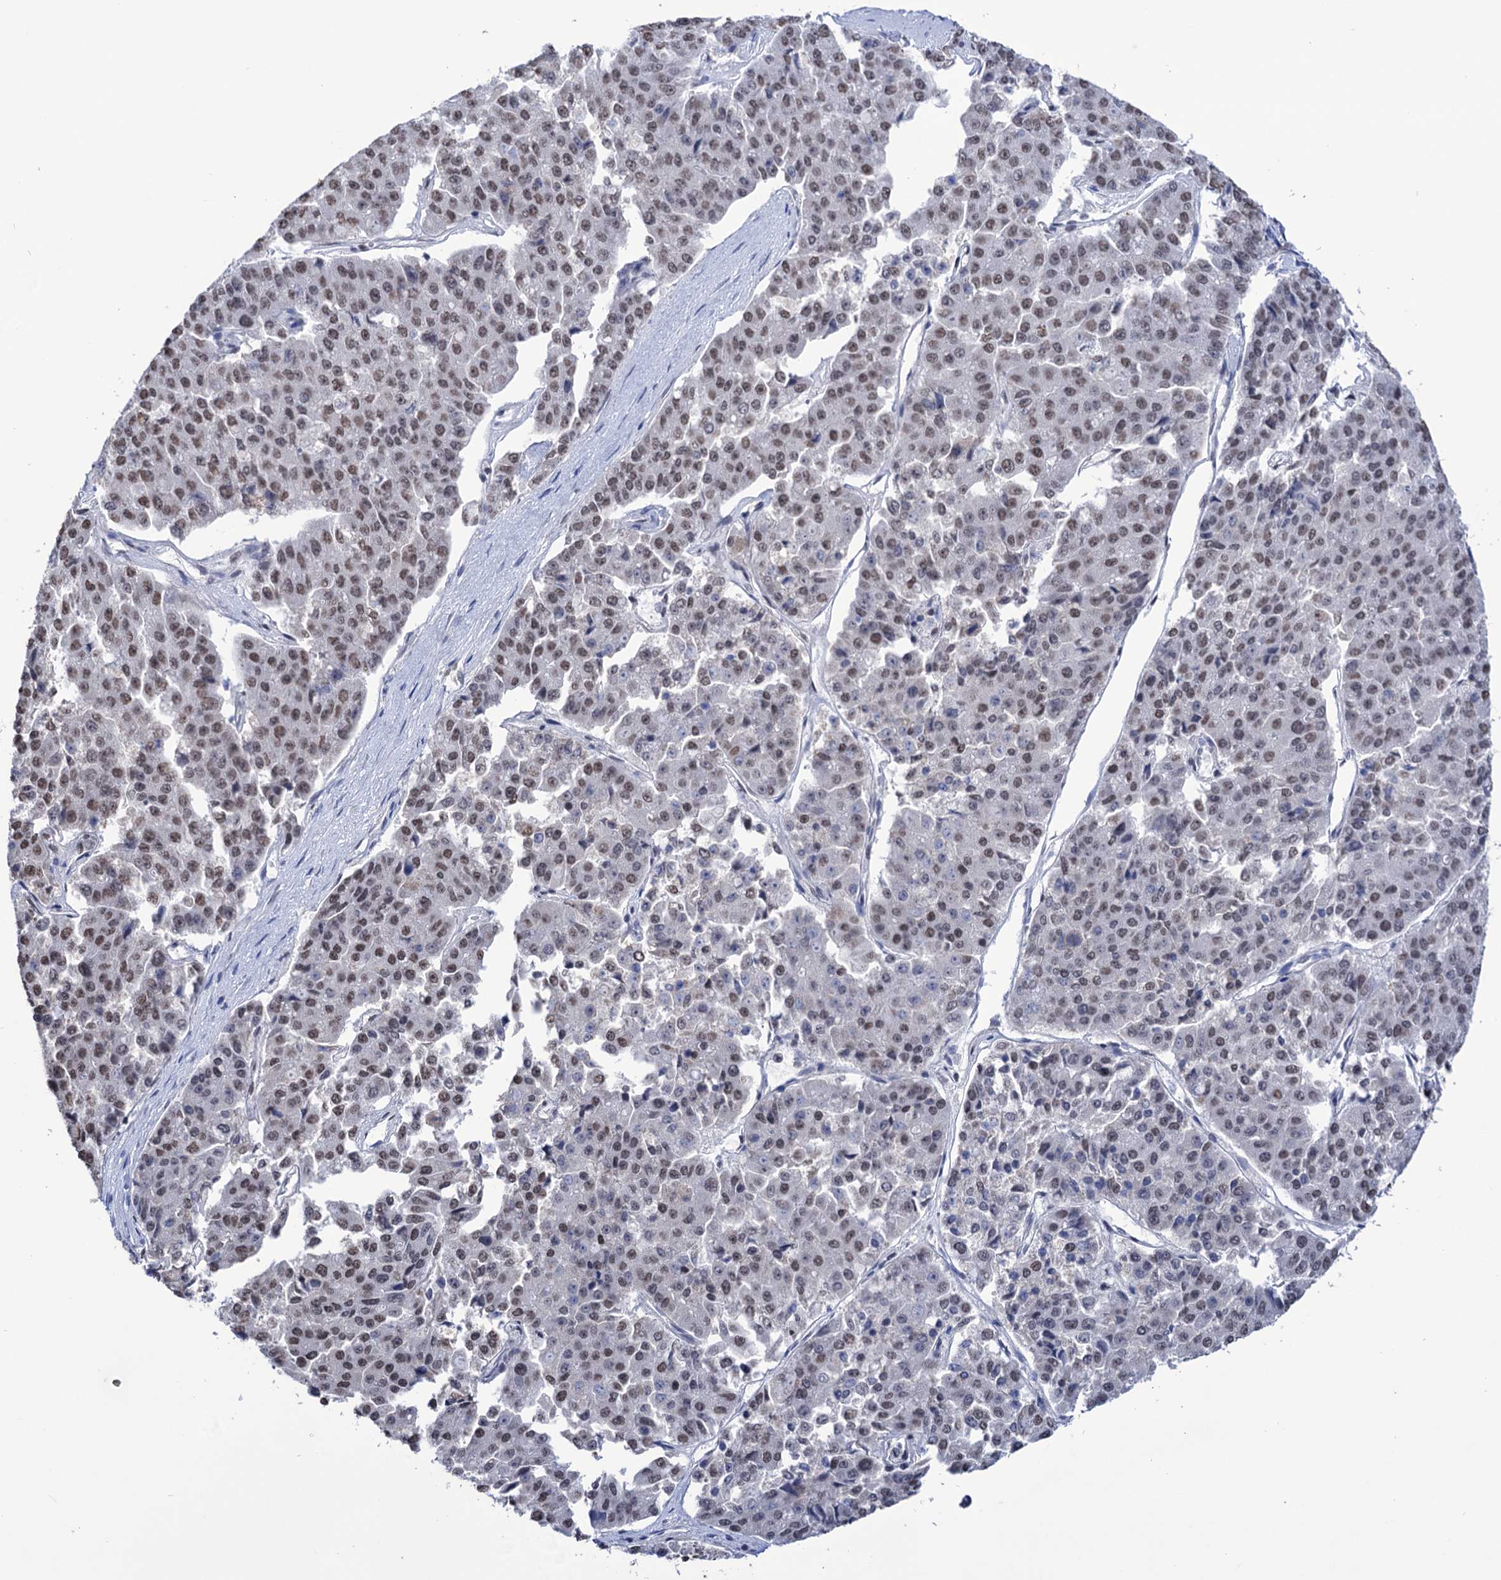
{"staining": {"intensity": "moderate", "quantity": "25%-75%", "location": "nuclear"}, "tissue": "pancreatic cancer", "cell_type": "Tumor cells", "image_type": "cancer", "snomed": [{"axis": "morphology", "description": "Adenocarcinoma, NOS"}, {"axis": "topography", "description": "Pancreas"}], "caption": "The immunohistochemical stain highlights moderate nuclear staining in tumor cells of adenocarcinoma (pancreatic) tissue.", "gene": "ABHD10", "patient": {"sex": "male", "age": 50}}